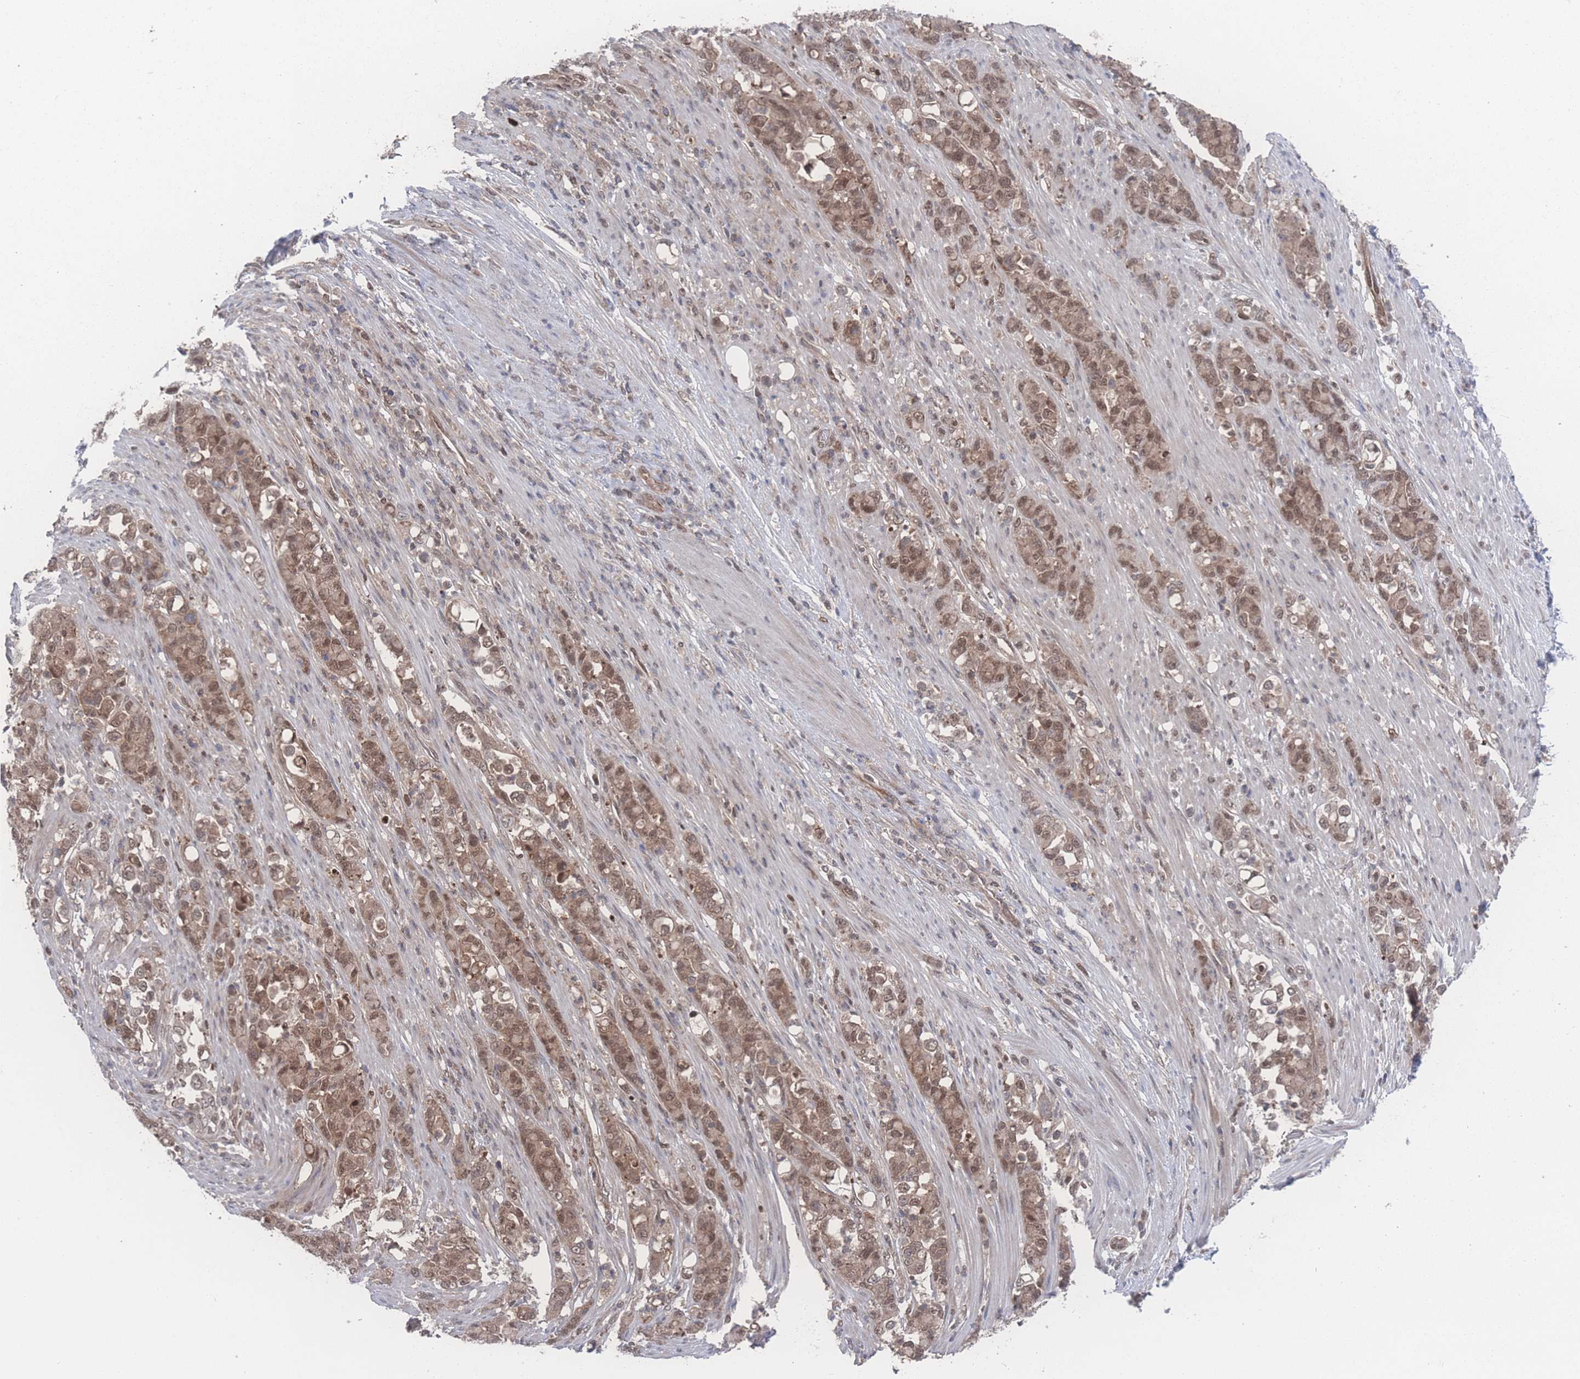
{"staining": {"intensity": "moderate", "quantity": ">75%", "location": "cytoplasmic/membranous,nuclear"}, "tissue": "stomach cancer", "cell_type": "Tumor cells", "image_type": "cancer", "snomed": [{"axis": "morphology", "description": "Normal tissue, NOS"}, {"axis": "morphology", "description": "Adenocarcinoma, NOS"}, {"axis": "topography", "description": "Stomach"}], "caption": "Immunohistochemical staining of adenocarcinoma (stomach) displays medium levels of moderate cytoplasmic/membranous and nuclear protein positivity in about >75% of tumor cells. The staining was performed using DAB (3,3'-diaminobenzidine), with brown indicating positive protein expression. Nuclei are stained blue with hematoxylin.", "gene": "PSMA1", "patient": {"sex": "female", "age": 79}}